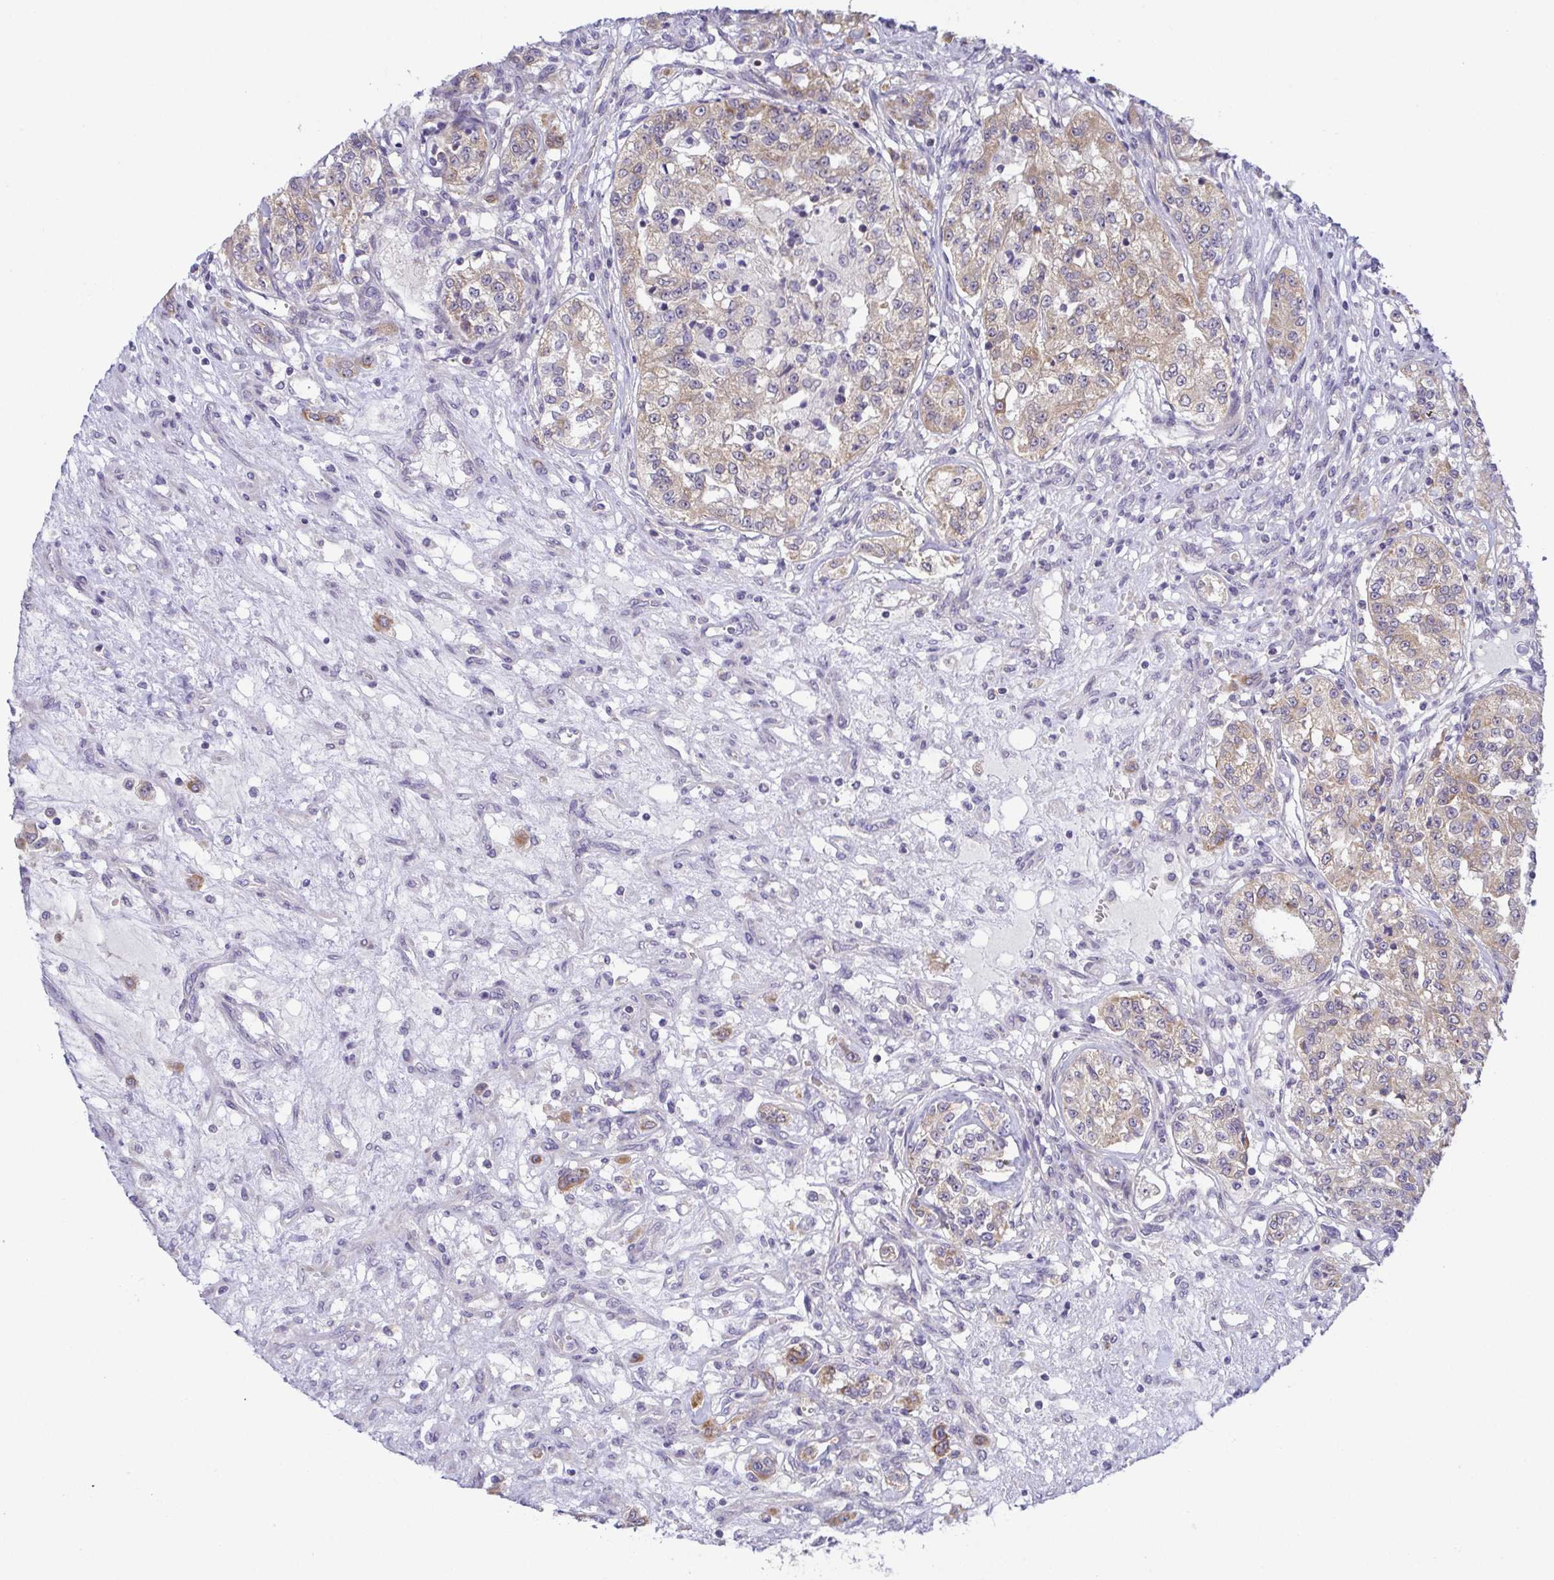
{"staining": {"intensity": "weak", "quantity": ">75%", "location": "cytoplasmic/membranous"}, "tissue": "renal cancer", "cell_type": "Tumor cells", "image_type": "cancer", "snomed": [{"axis": "morphology", "description": "Adenocarcinoma, NOS"}, {"axis": "topography", "description": "Kidney"}], "caption": "Protein expression analysis of human renal cancer reveals weak cytoplasmic/membranous positivity in about >75% of tumor cells.", "gene": "BCL2L1", "patient": {"sex": "female", "age": 63}}